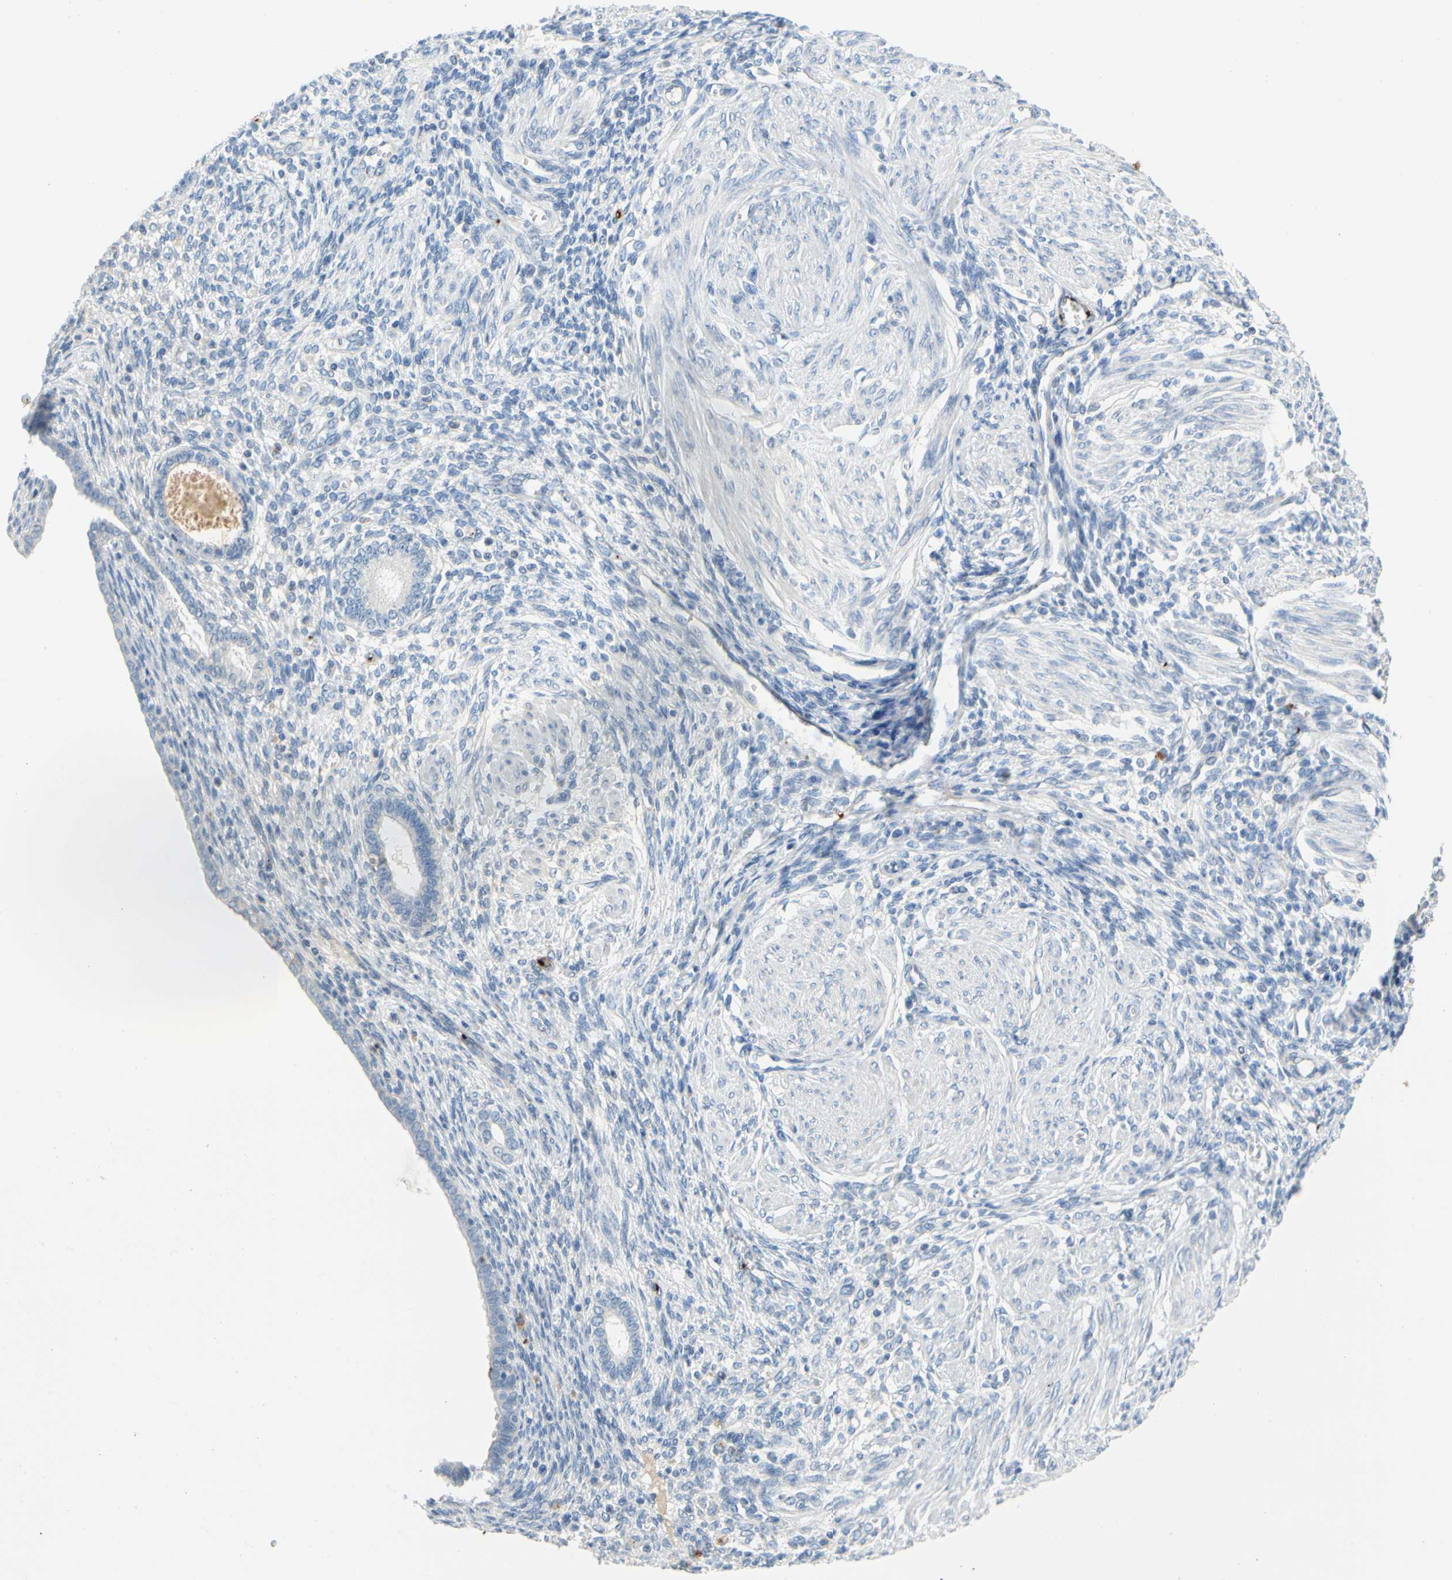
{"staining": {"intensity": "negative", "quantity": "none", "location": "none"}, "tissue": "endometrium", "cell_type": "Cells in endometrial stroma", "image_type": "normal", "snomed": [{"axis": "morphology", "description": "Normal tissue, NOS"}, {"axis": "topography", "description": "Endometrium"}], "caption": "High magnification brightfield microscopy of normal endometrium stained with DAB (brown) and counterstained with hematoxylin (blue): cells in endometrial stroma show no significant expression.", "gene": "ENSG00000288796", "patient": {"sex": "female", "age": 72}}